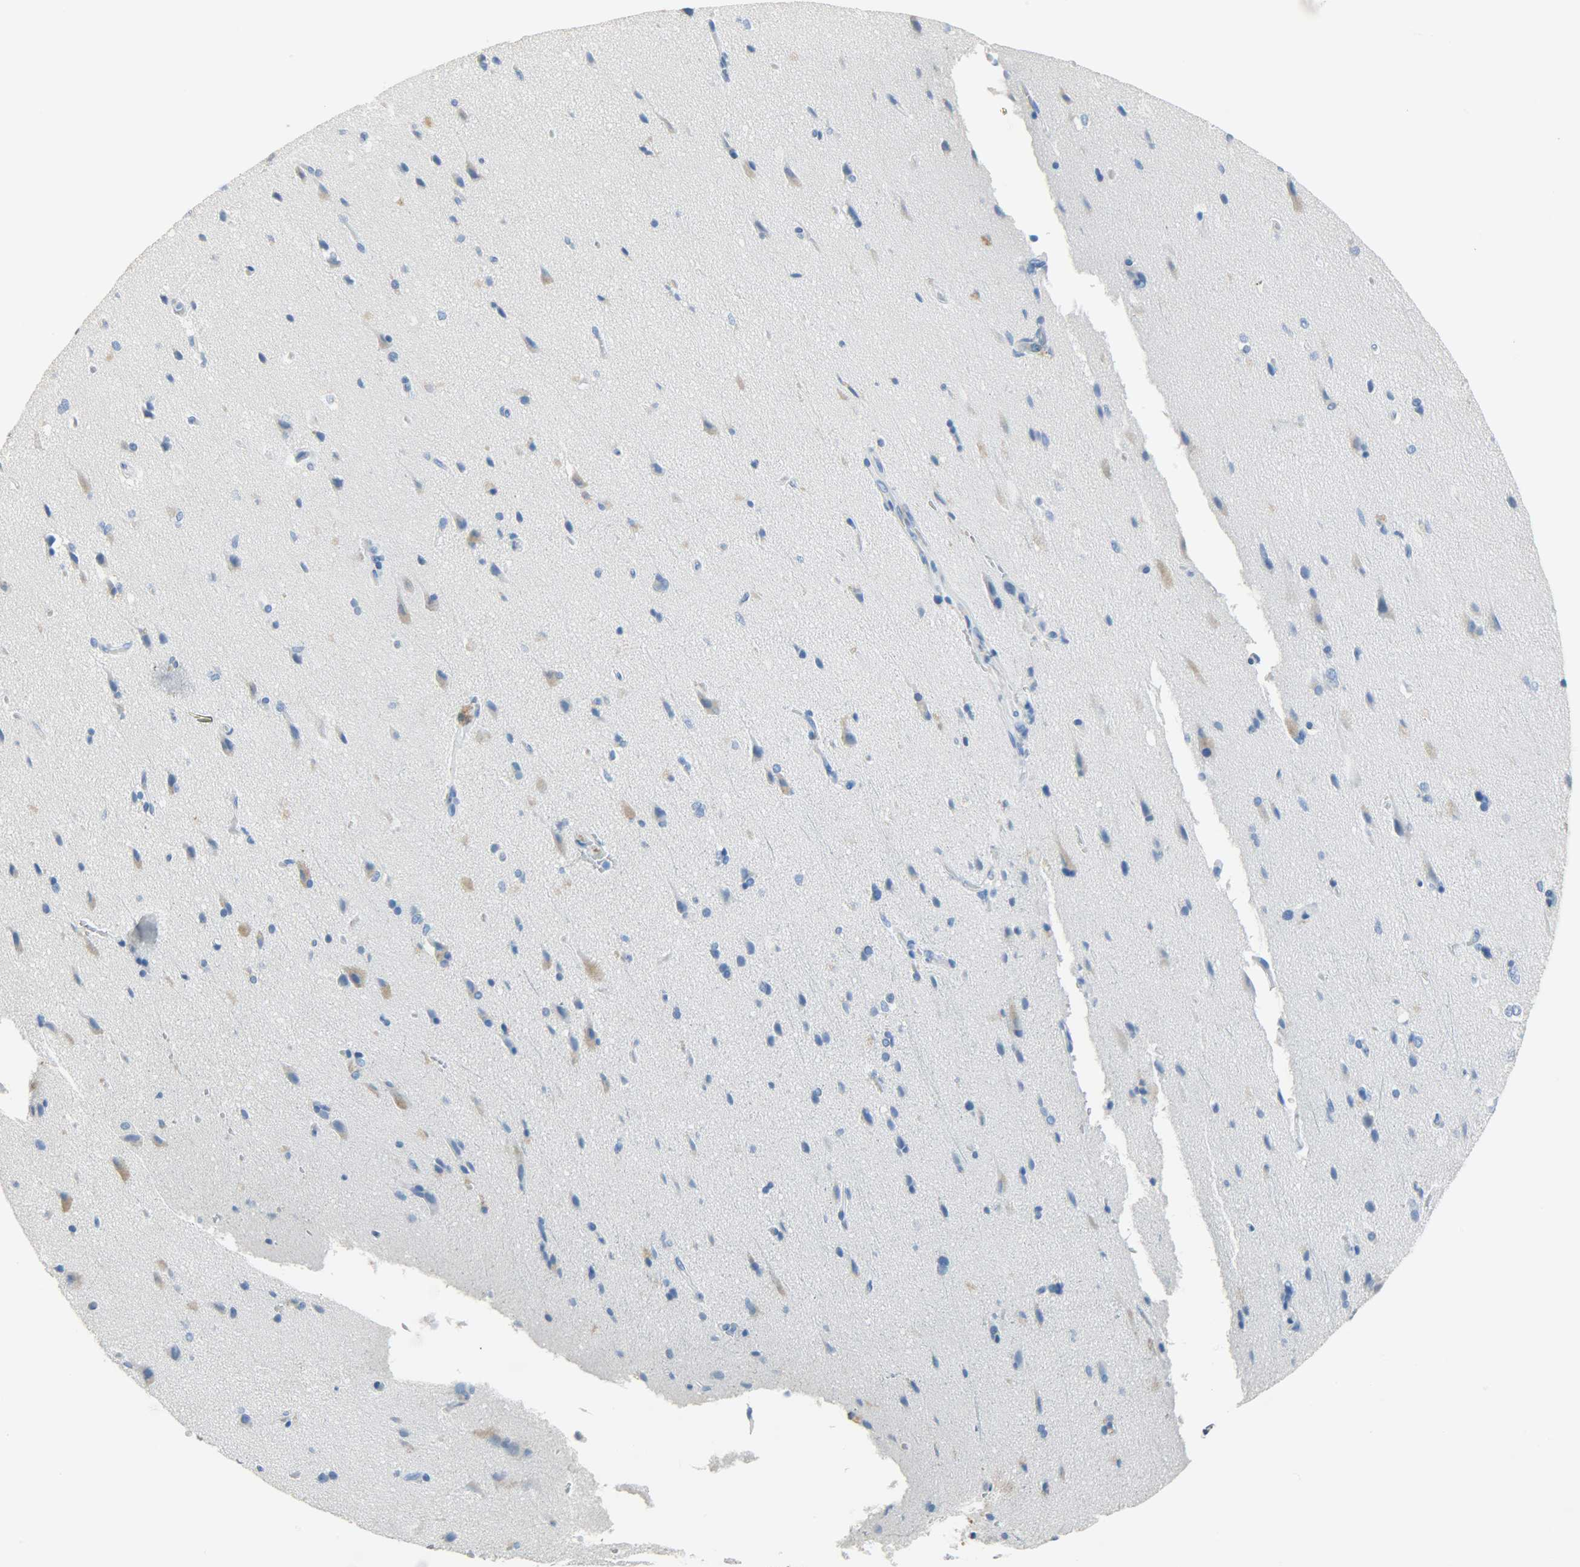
{"staining": {"intensity": "strong", "quantity": "25%-75%", "location": "cytoplasmic/membranous"}, "tissue": "cerebral cortex", "cell_type": "Endothelial cells", "image_type": "normal", "snomed": [{"axis": "morphology", "description": "Normal tissue, NOS"}, {"axis": "topography", "description": "Cerebral cortex"}], "caption": "Strong cytoplasmic/membranous expression for a protein is seen in approximately 25%-75% of endothelial cells of benign cerebral cortex using immunohistochemistry.", "gene": "CRP", "patient": {"sex": "male", "age": 62}}